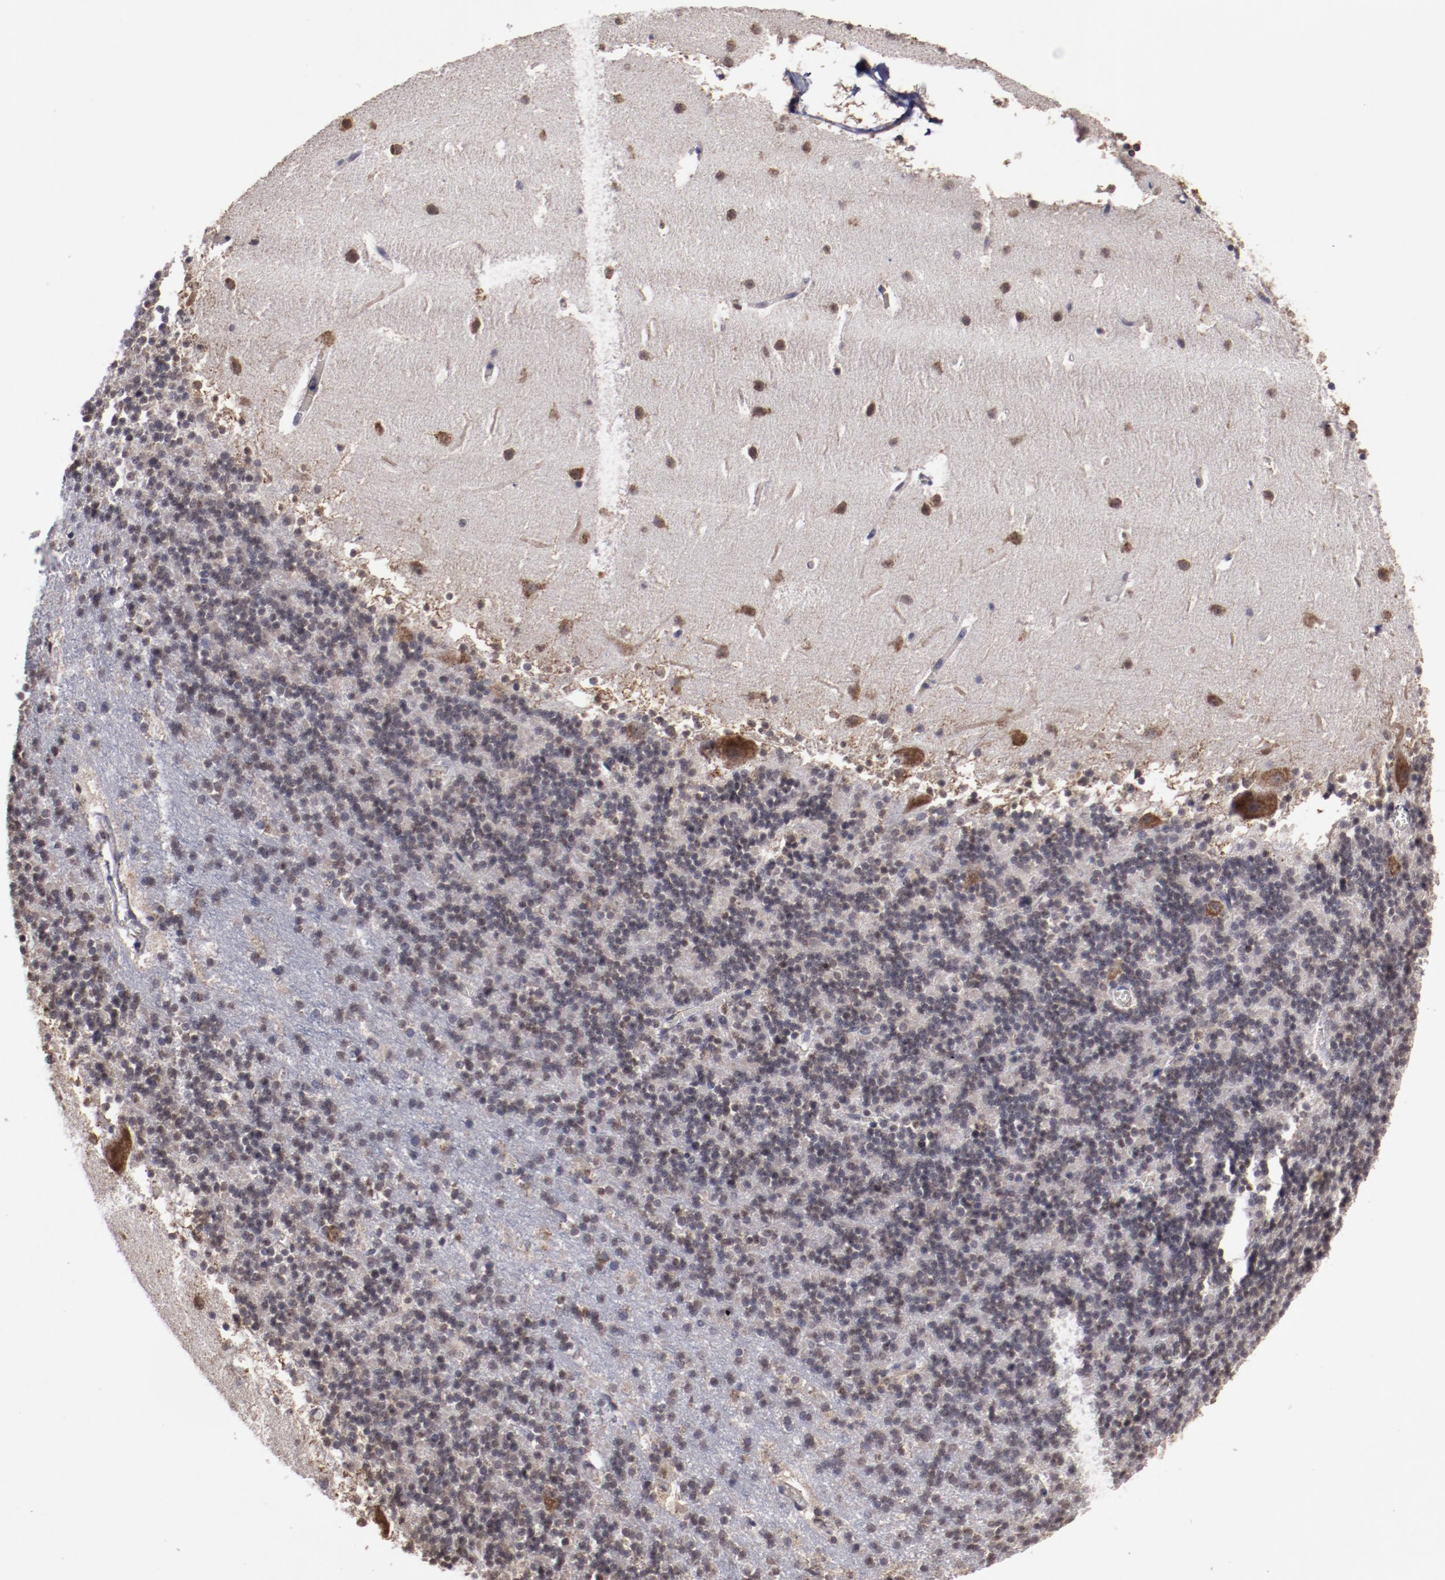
{"staining": {"intensity": "moderate", "quantity": "<25%", "location": "cytoplasmic/membranous"}, "tissue": "cerebellum", "cell_type": "Cells in granular layer", "image_type": "normal", "snomed": [{"axis": "morphology", "description": "Normal tissue, NOS"}, {"axis": "topography", "description": "Cerebellum"}], "caption": "Protein analysis of unremarkable cerebellum reveals moderate cytoplasmic/membranous expression in about <25% of cells in granular layer. Using DAB (3,3'-diaminobenzidine) (brown) and hematoxylin (blue) stains, captured at high magnification using brightfield microscopy.", "gene": "RPS4X", "patient": {"sex": "male", "age": 45}}